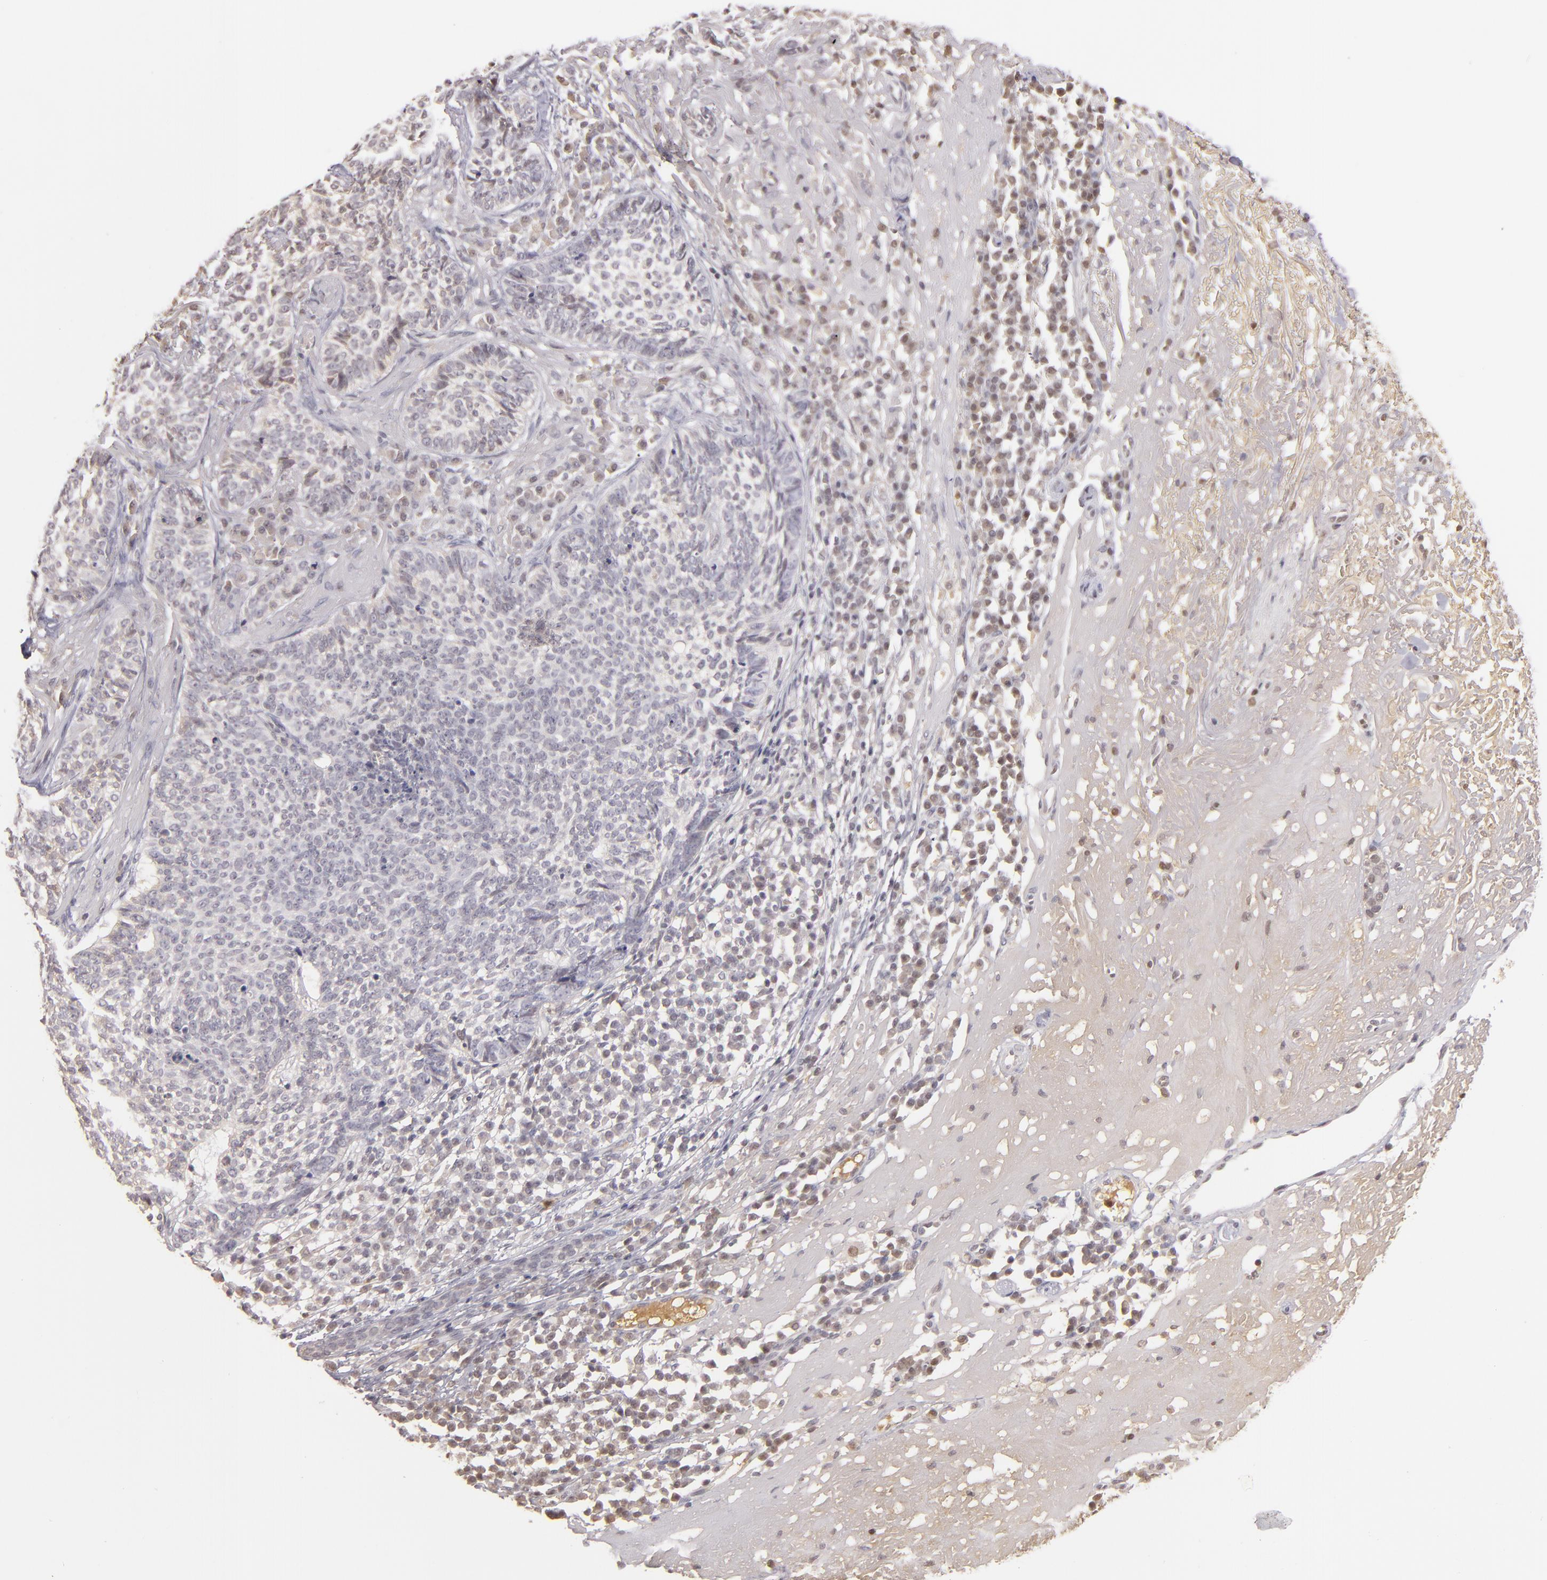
{"staining": {"intensity": "weak", "quantity": ">75%", "location": "cytoplasmic/membranous"}, "tissue": "skin cancer", "cell_type": "Tumor cells", "image_type": "cancer", "snomed": [{"axis": "morphology", "description": "Basal cell carcinoma"}, {"axis": "topography", "description": "Skin"}], "caption": "Skin cancer stained for a protein (brown) displays weak cytoplasmic/membranous positive positivity in about >75% of tumor cells.", "gene": "LRG1", "patient": {"sex": "female", "age": 89}}